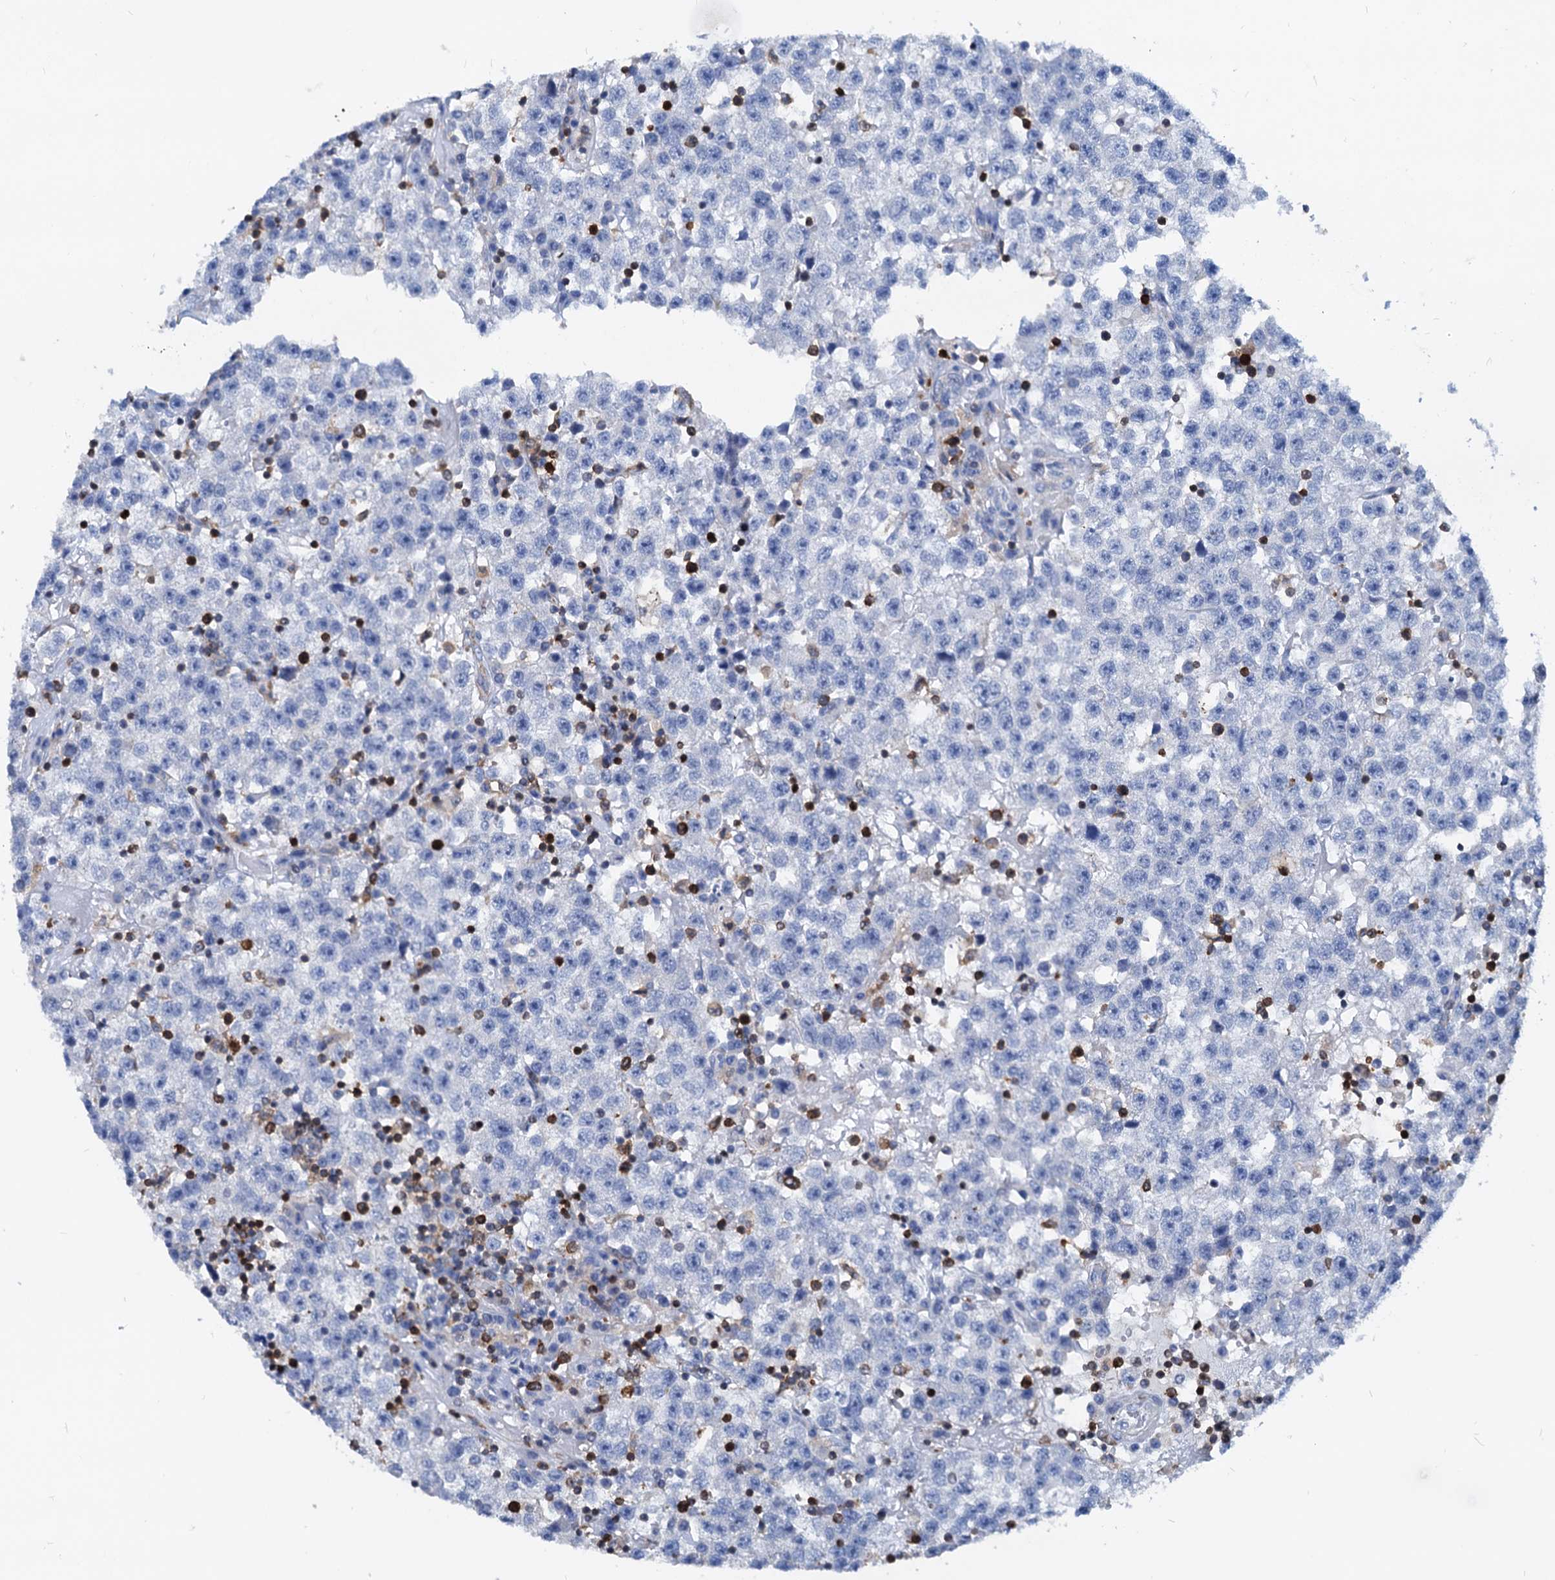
{"staining": {"intensity": "negative", "quantity": "none", "location": "none"}, "tissue": "testis cancer", "cell_type": "Tumor cells", "image_type": "cancer", "snomed": [{"axis": "morphology", "description": "Seminoma, NOS"}, {"axis": "topography", "description": "Testis"}], "caption": "Tumor cells show no significant protein staining in seminoma (testis).", "gene": "LCP2", "patient": {"sex": "male", "age": 22}}